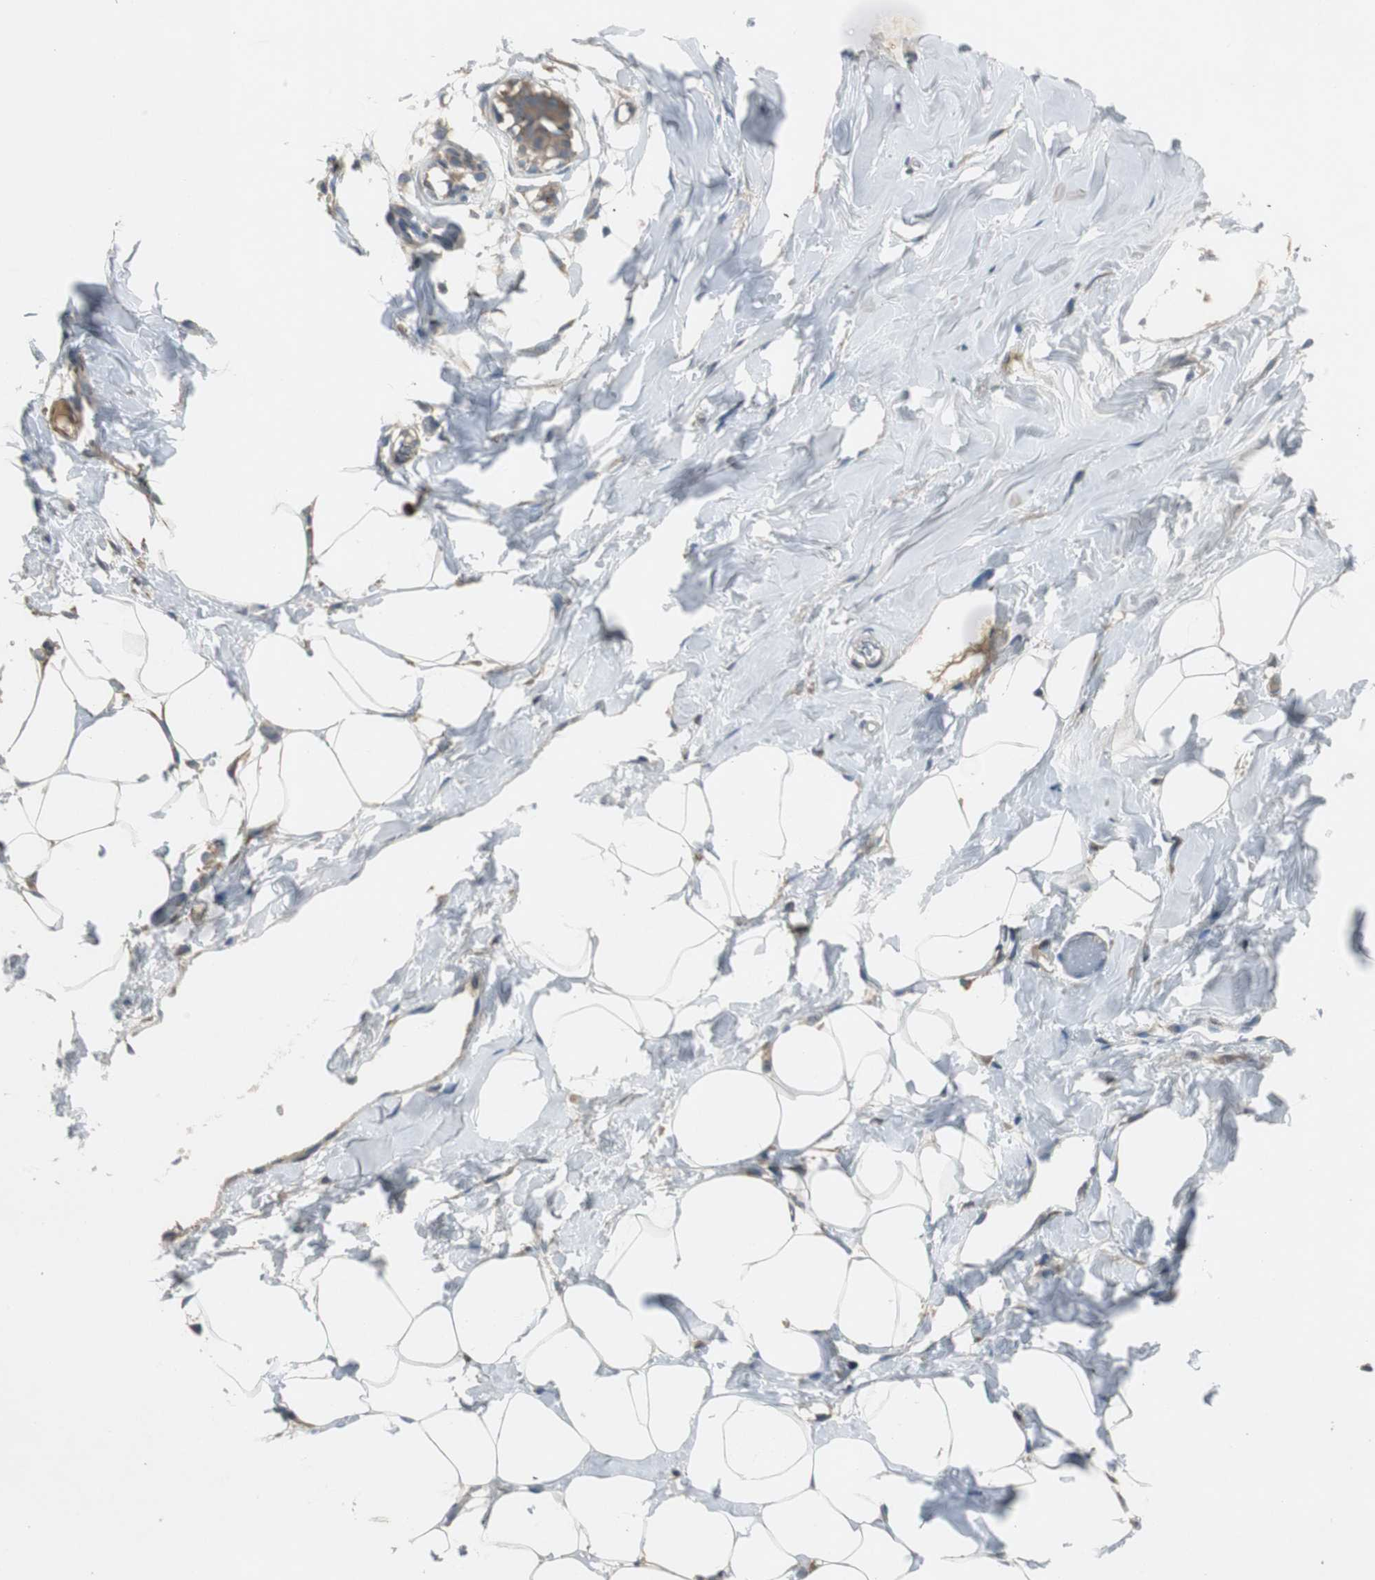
{"staining": {"intensity": "negative", "quantity": "none", "location": "none"}, "tissue": "adipose tissue", "cell_type": "Adipocytes", "image_type": "normal", "snomed": [{"axis": "morphology", "description": "Normal tissue, NOS"}, {"axis": "topography", "description": "Breast"}, {"axis": "topography", "description": "Soft tissue"}], "caption": "A high-resolution histopathology image shows immunohistochemistry staining of benign adipose tissue, which displays no significant staining in adipocytes.", "gene": "MYT1", "patient": {"sex": "female", "age": 25}}